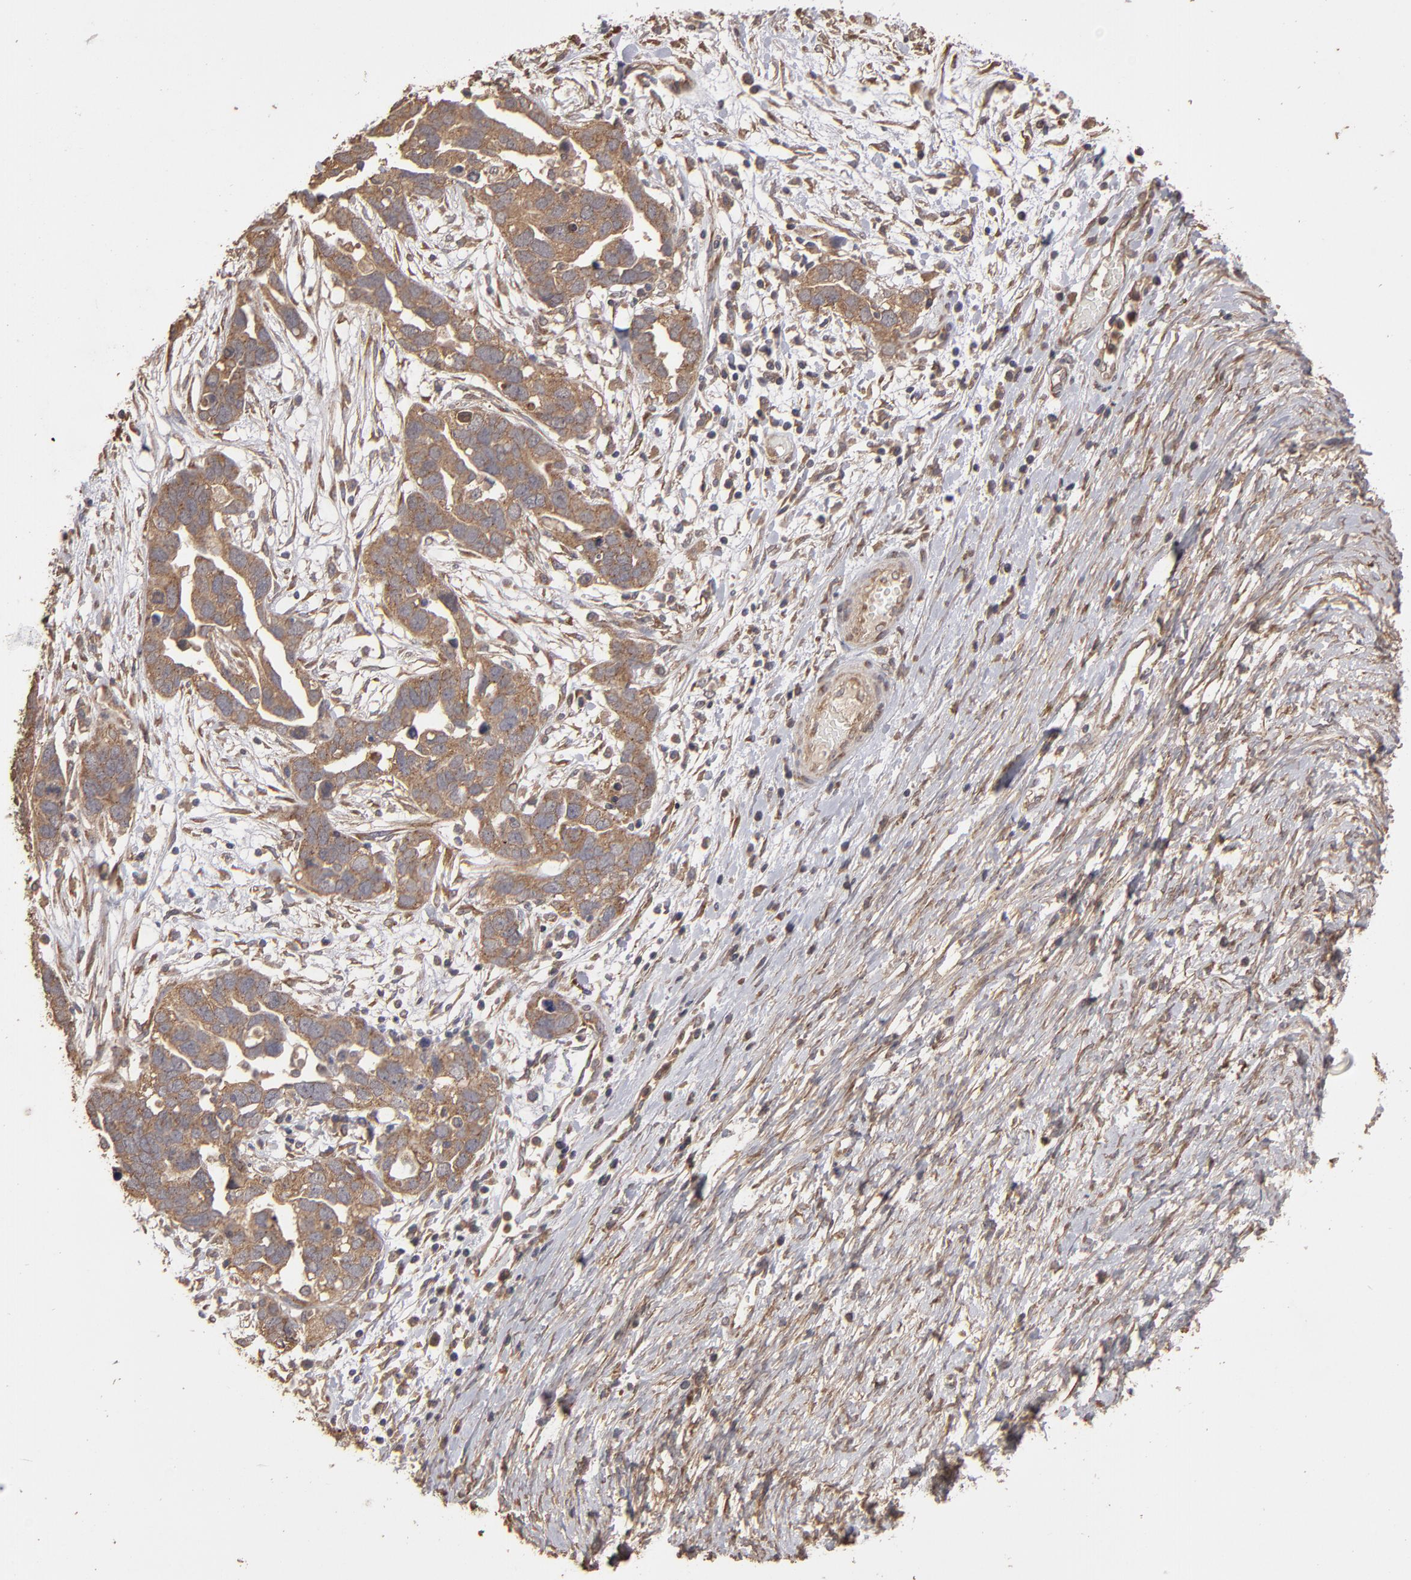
{"staining": {"intensity": "moderate", "quantity": ">75%", "location": "cytoplasmic/membranous"}, "tissue": "ovarian cancer", "cell_type": "Tumor cells", "image_type": "cancer", "snomed": [{"axis": "morphology", "description": "Cystadenocarcinoma, serous, NOS"}, {"axis": "topography", "description": "Ovary"}], "caption": "IHC (DAB (3,3'-diaminobenzidine)) staining of serous cystadenocarcinoma (ovarian) demonstrates moderate cytoplasmic/membranous protein positivity in approximately >75% of tumor cells.", "gene": "MMP2", "patient": {"sex": "female", "age": 54}}